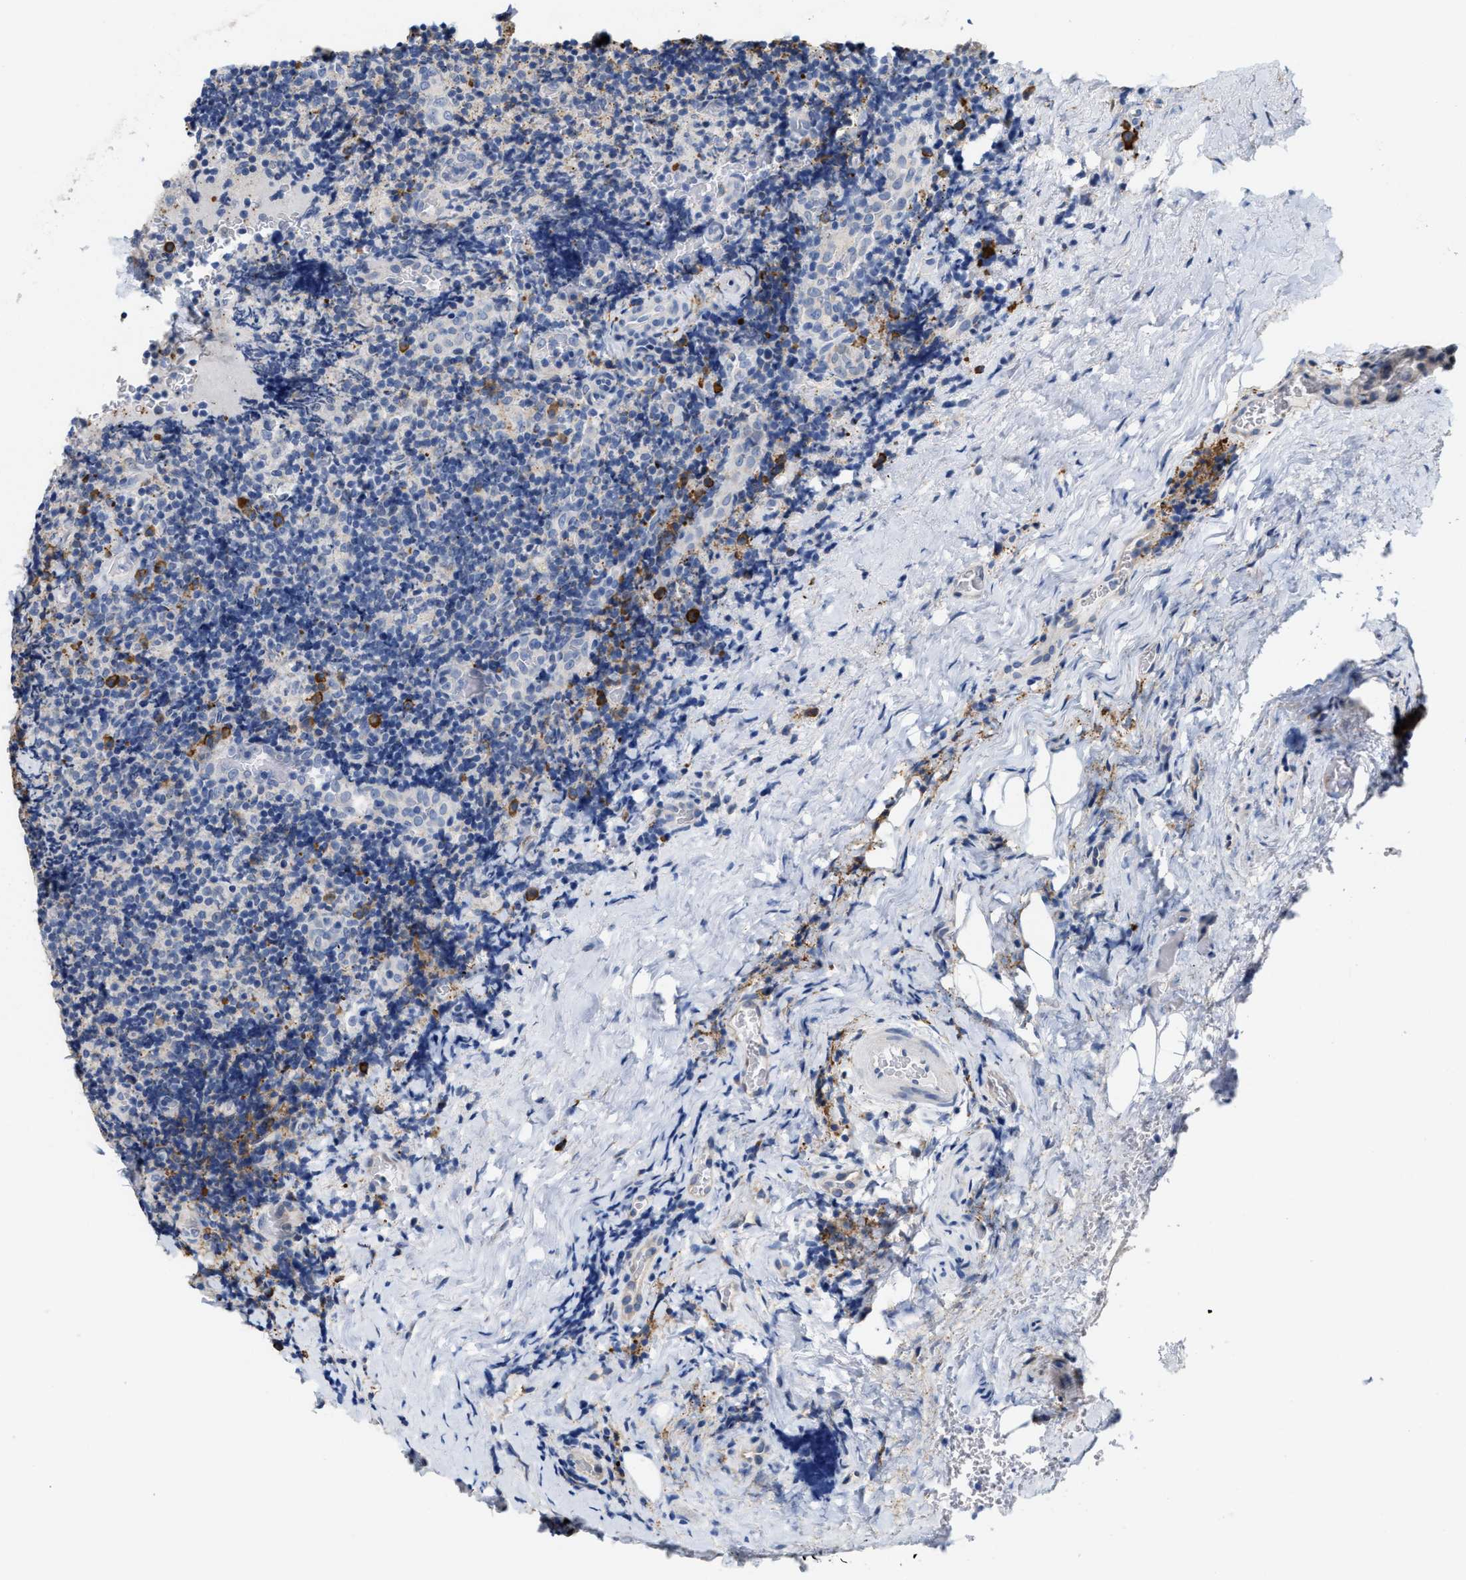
{"staining": {"intensity": "negative", "quantity": "none", "location": "none"}, "tissue": "lymphoma", "cell_type": "Tumor cells", "image_type": "cancer", "snomed": [{"axis": "morphology", "description": "Malignant lymphoma, non-Hodgkin's type, High grade"}, {"axis": "topography", "description": "Tonsil"}], "caption": "There is no significant positivity in tumor cells of high-grade malignant lymphoma, non-Hodgkin's type.", "gene": "RYR2", "patient": {"sex": "female", "age": 36}}